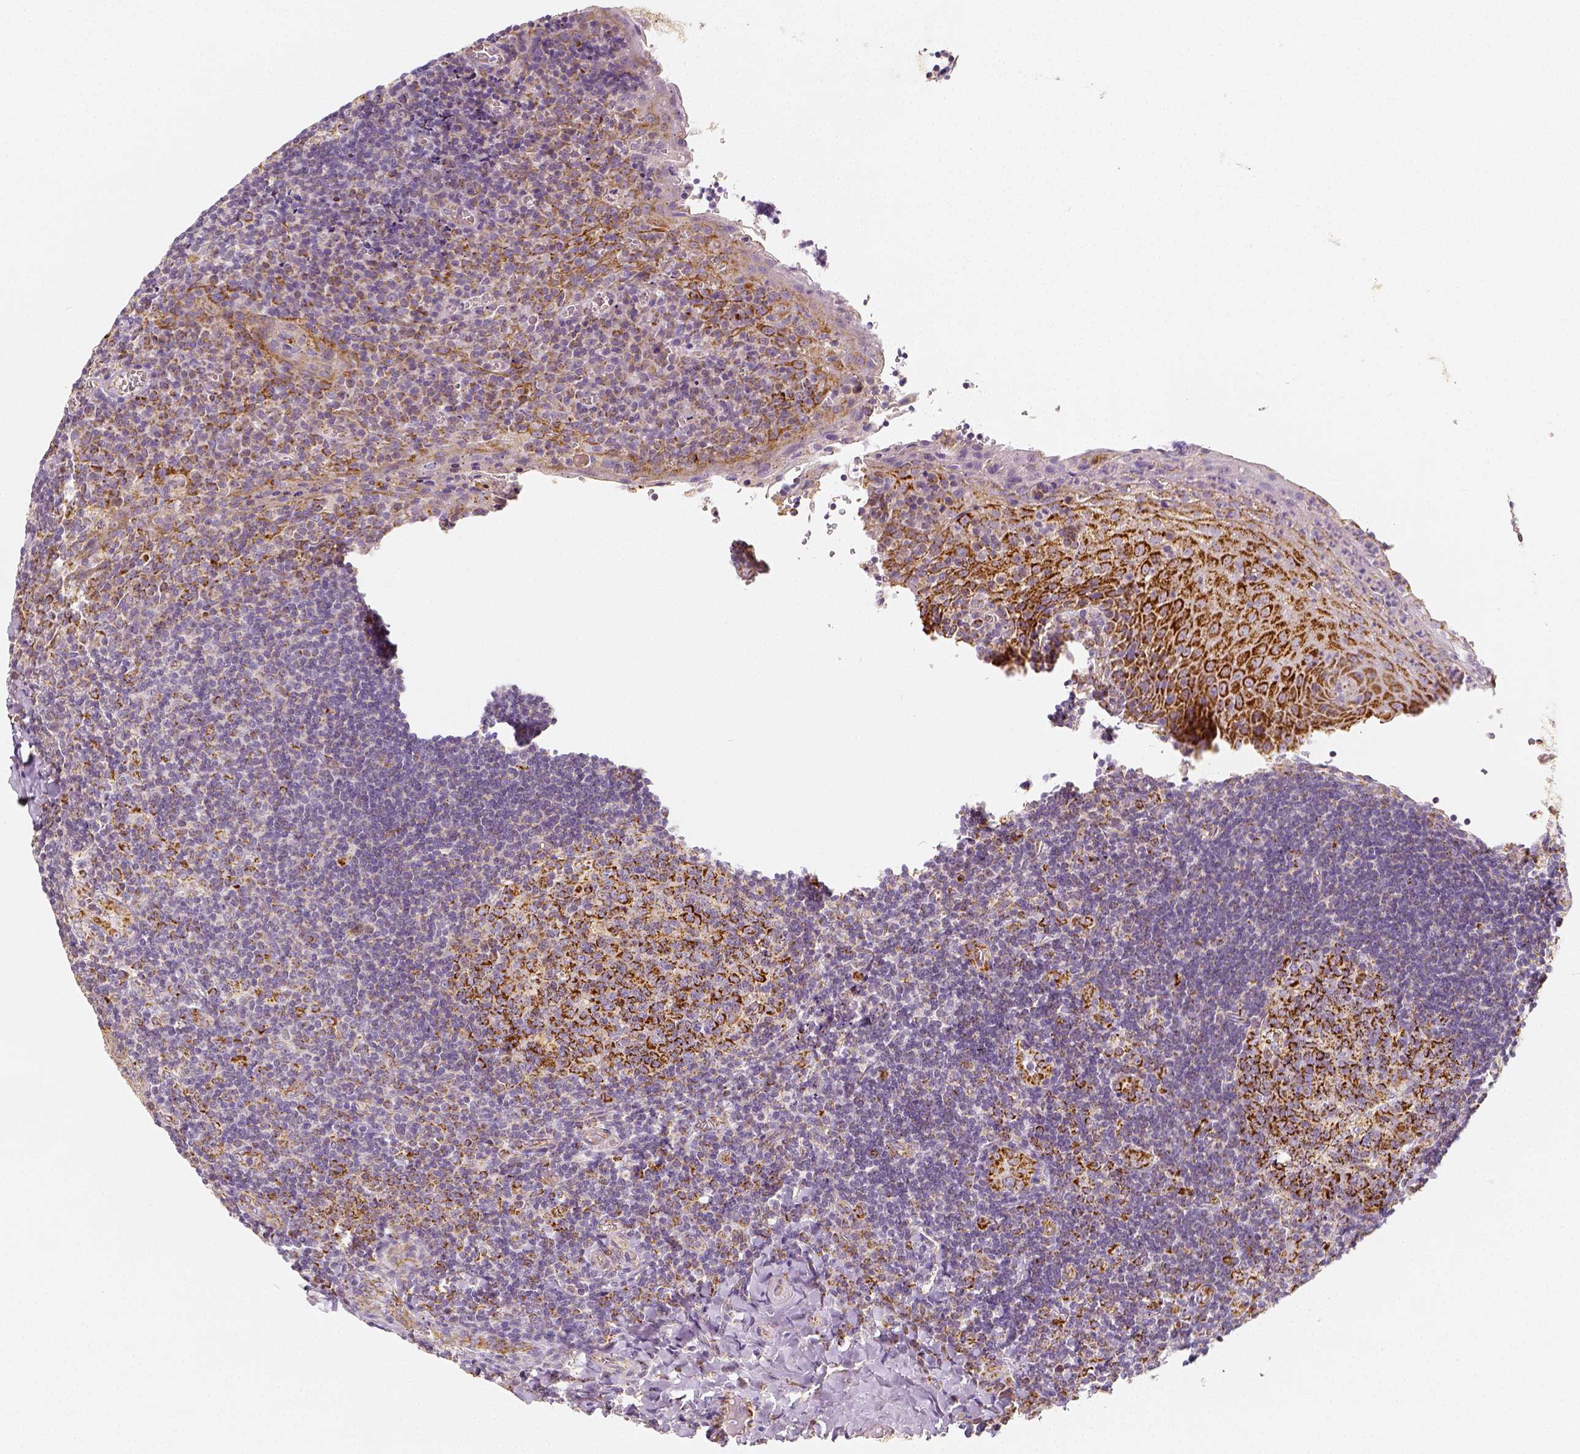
{"staining": {"intensity": "strong", "quantity": ">75%", "location": "cytoplasmic/membranous"}, "tissue": "tonsil", "cell_type": "Germinal center cells", "image_type": "normal", "snomed": [{"axis": "morphology", "description": "Normal tissue, NOS"}, {"axis": "morphology", "description": "Inflammation, NOS"}, {"axis": "topography", "description": "Tonsil"}], "caption": "This histopathology image shows immunohistochemistry (IHC) staining of benign human tonsil, with high strong cytoplasmic/membranous staining in about >75% of germinal center cells.", "gene": "PGAM5", "patient": {"sex": "female", "age": 31}}